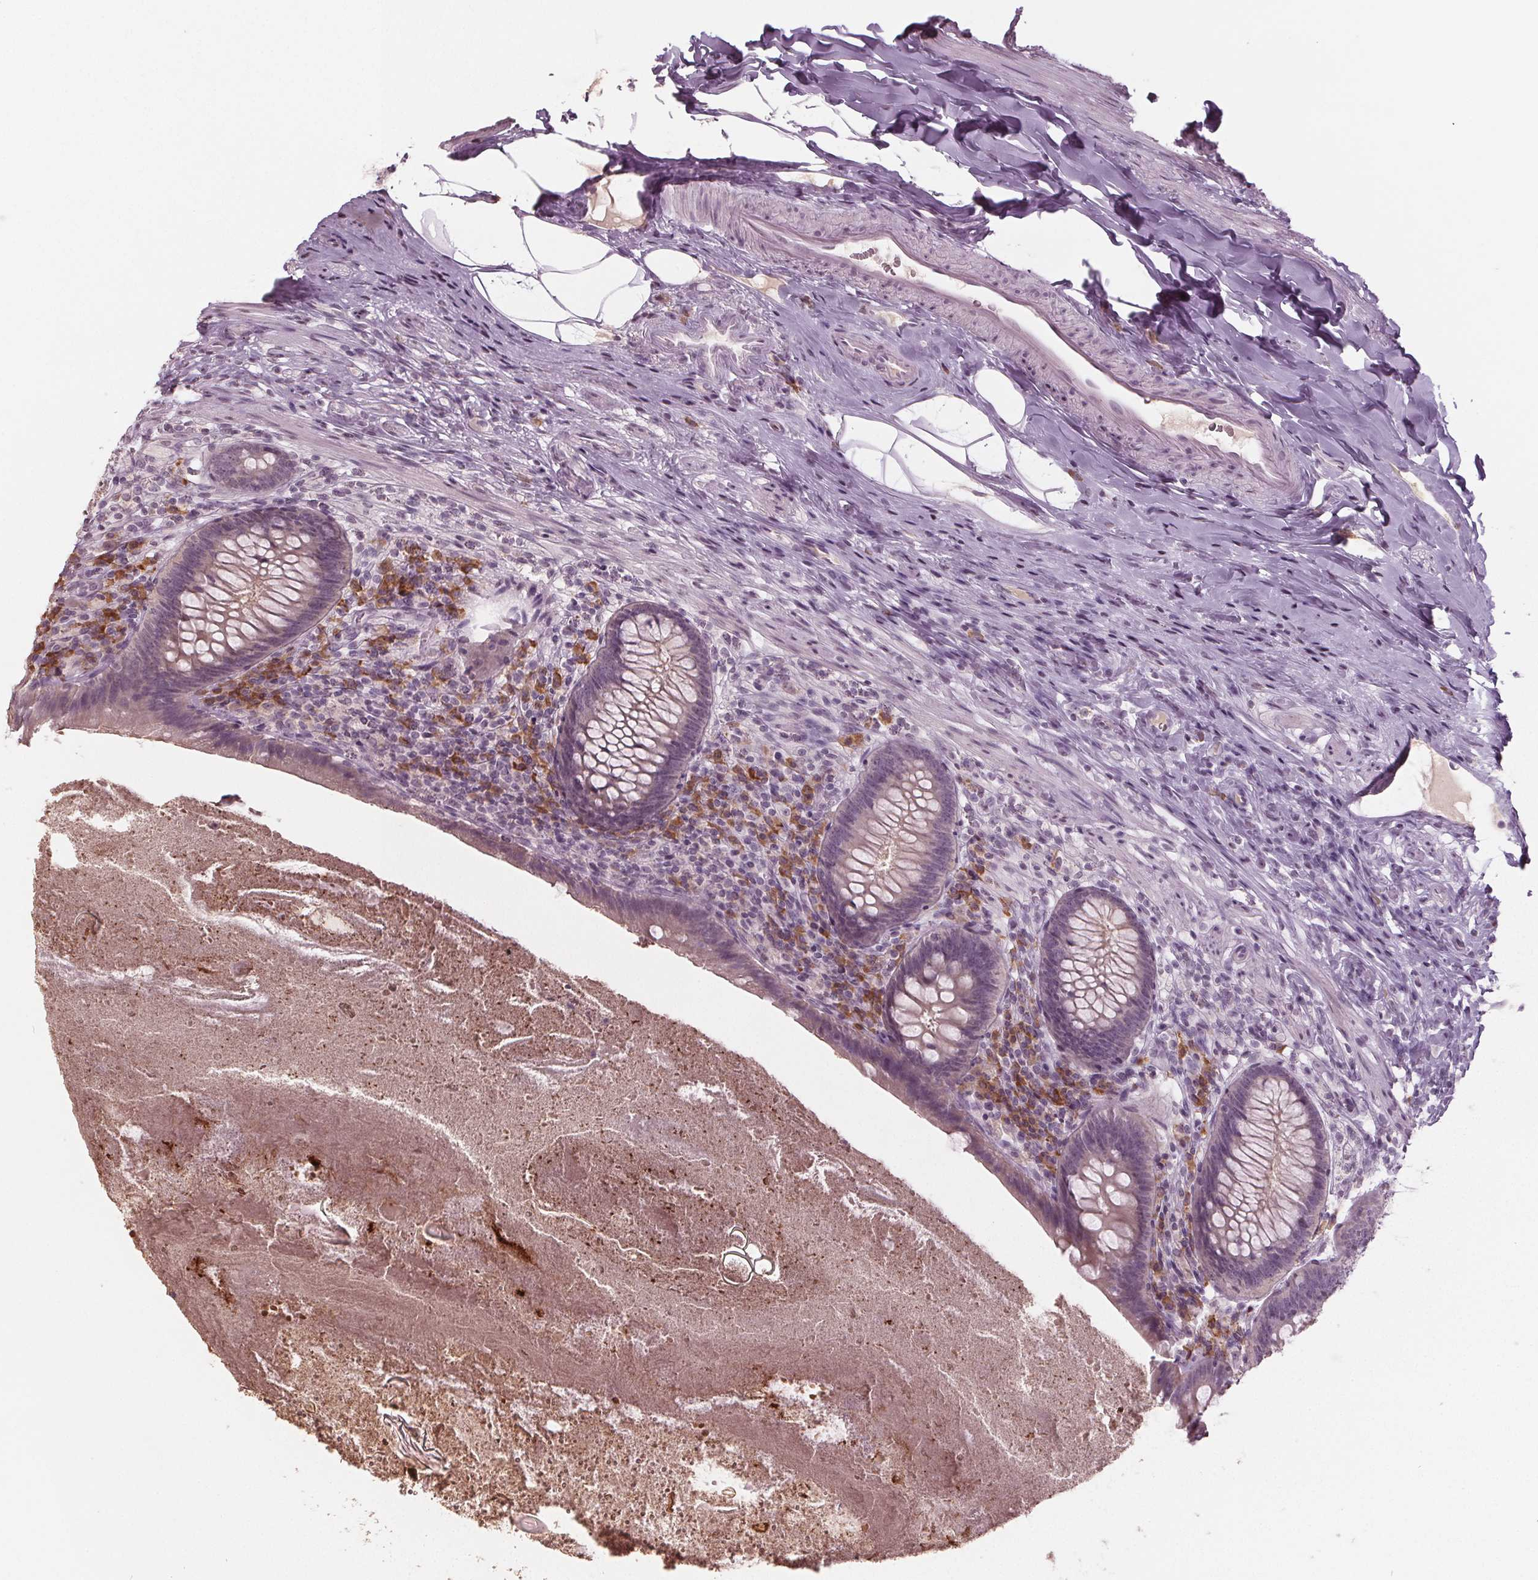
{"staining": {"intensity": "negative", "quantity": "none", "location": "none"}, "tissue": "appendix", "cell_type": "Glandular cells", "image_type": "normal", "snomed": [{"axis": "morphology", "description": "Normal tissue, NOS"}, {"axis": "topography", "description": "Appendix"}], "caption": "Immunohistochemistry (IHC) micrograph of unremarkable appendix: appendix stained with DAB (3,3'-diaminobenzidine) reveals no significant protein expression in glandular cells.", "gene": "CXCL16", "patient": {"sex": "male", "age": 47}}